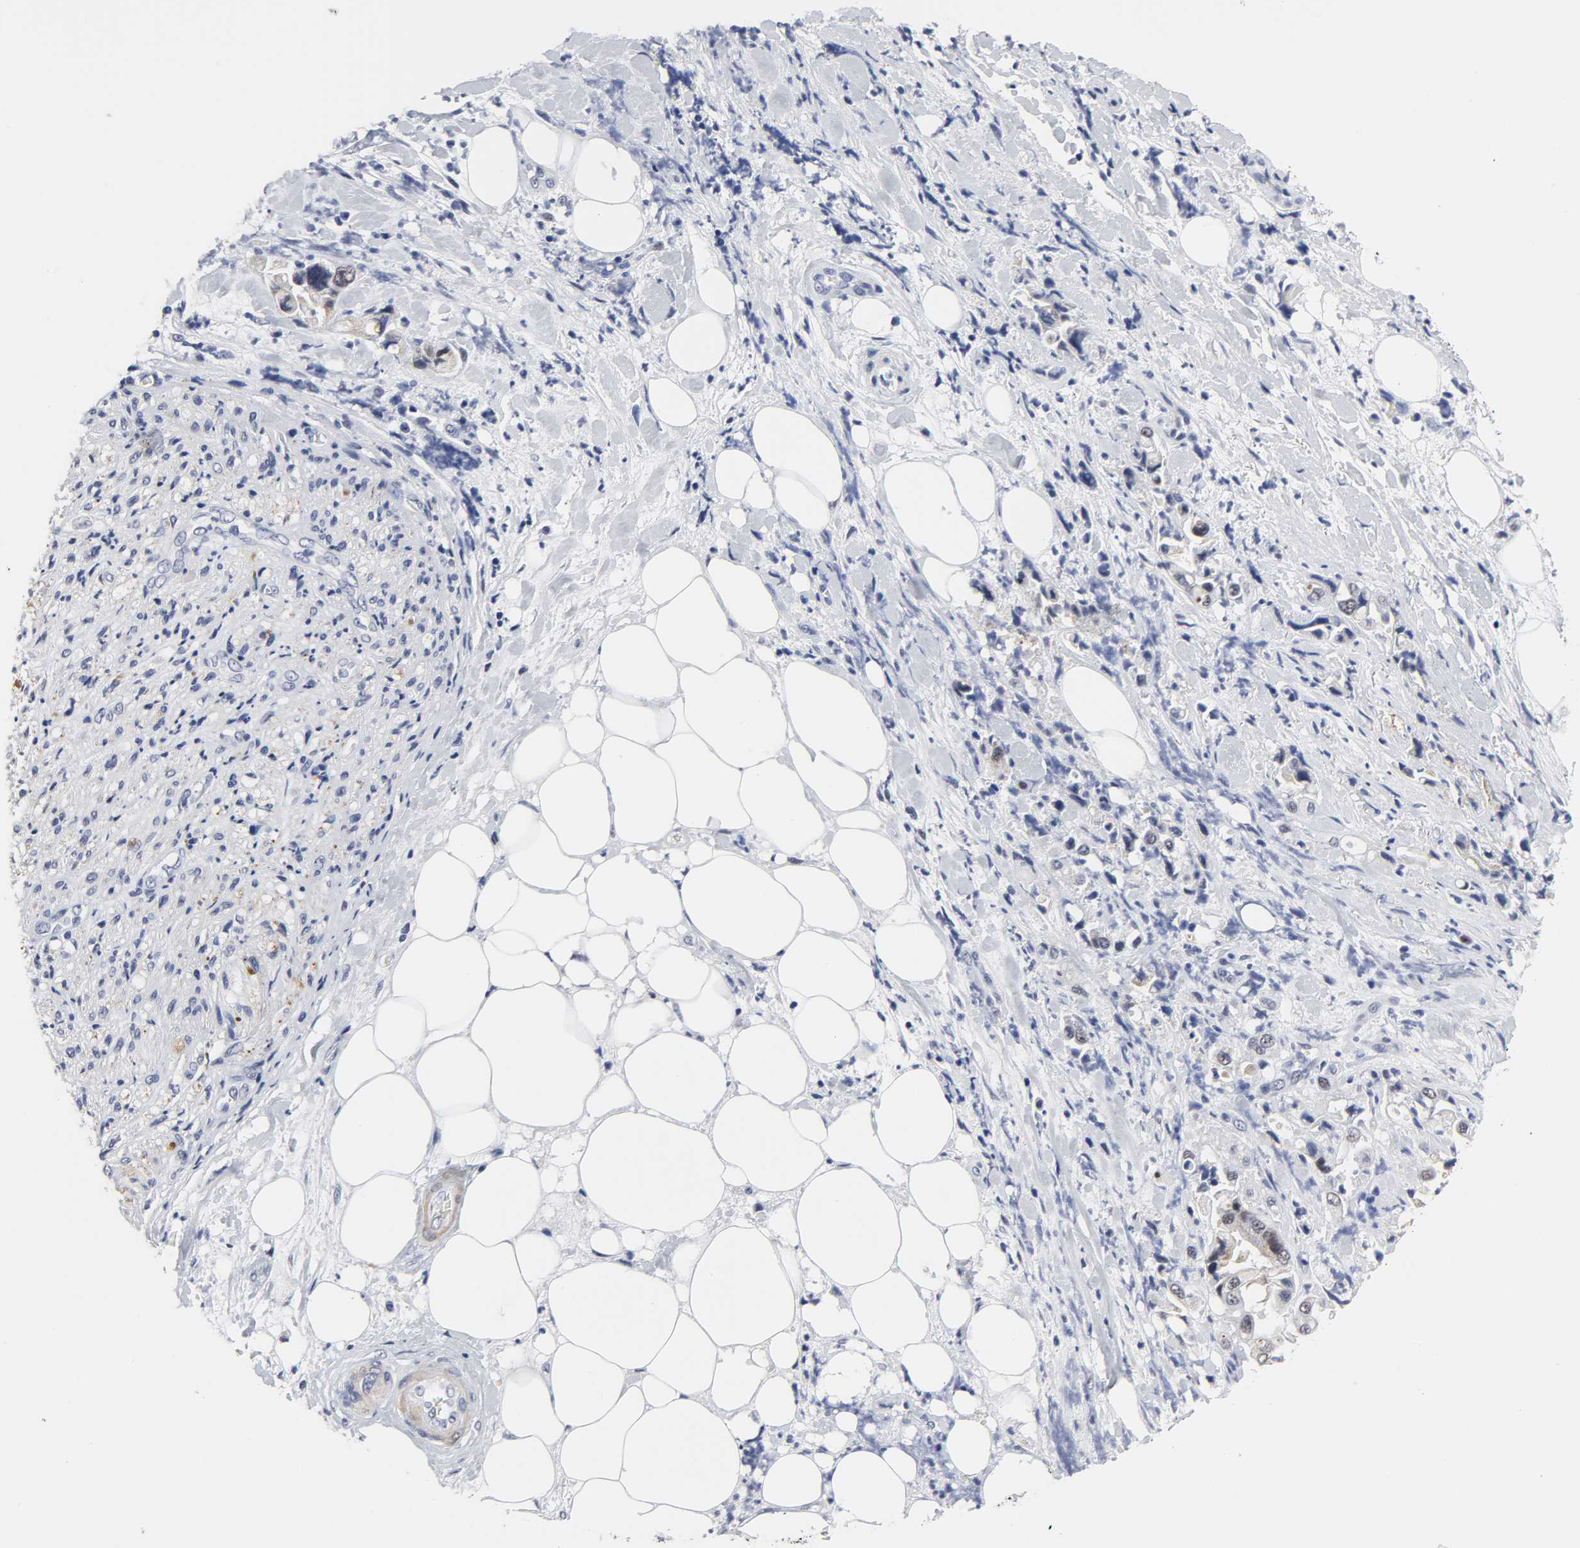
{"staining": {"intensity": "negative", "quantity": "none", "location": "none"}, "tissue": "pancreatic cancer", "cell_type": "Tumor cells", "image_type": "cancer", "snomed": [{"axis": "morphology", "description": "Adenocarcinoma, NOS"}, {"axis": "topography", "description": "Pancreas"}], "caption": "Immunohistochemical staining of human adenocarcinoma (pancreatic) reveals no significant staining in tumor cells.", "gene": "GRHL2", "patient": {"sex": "male", "age": 70}}